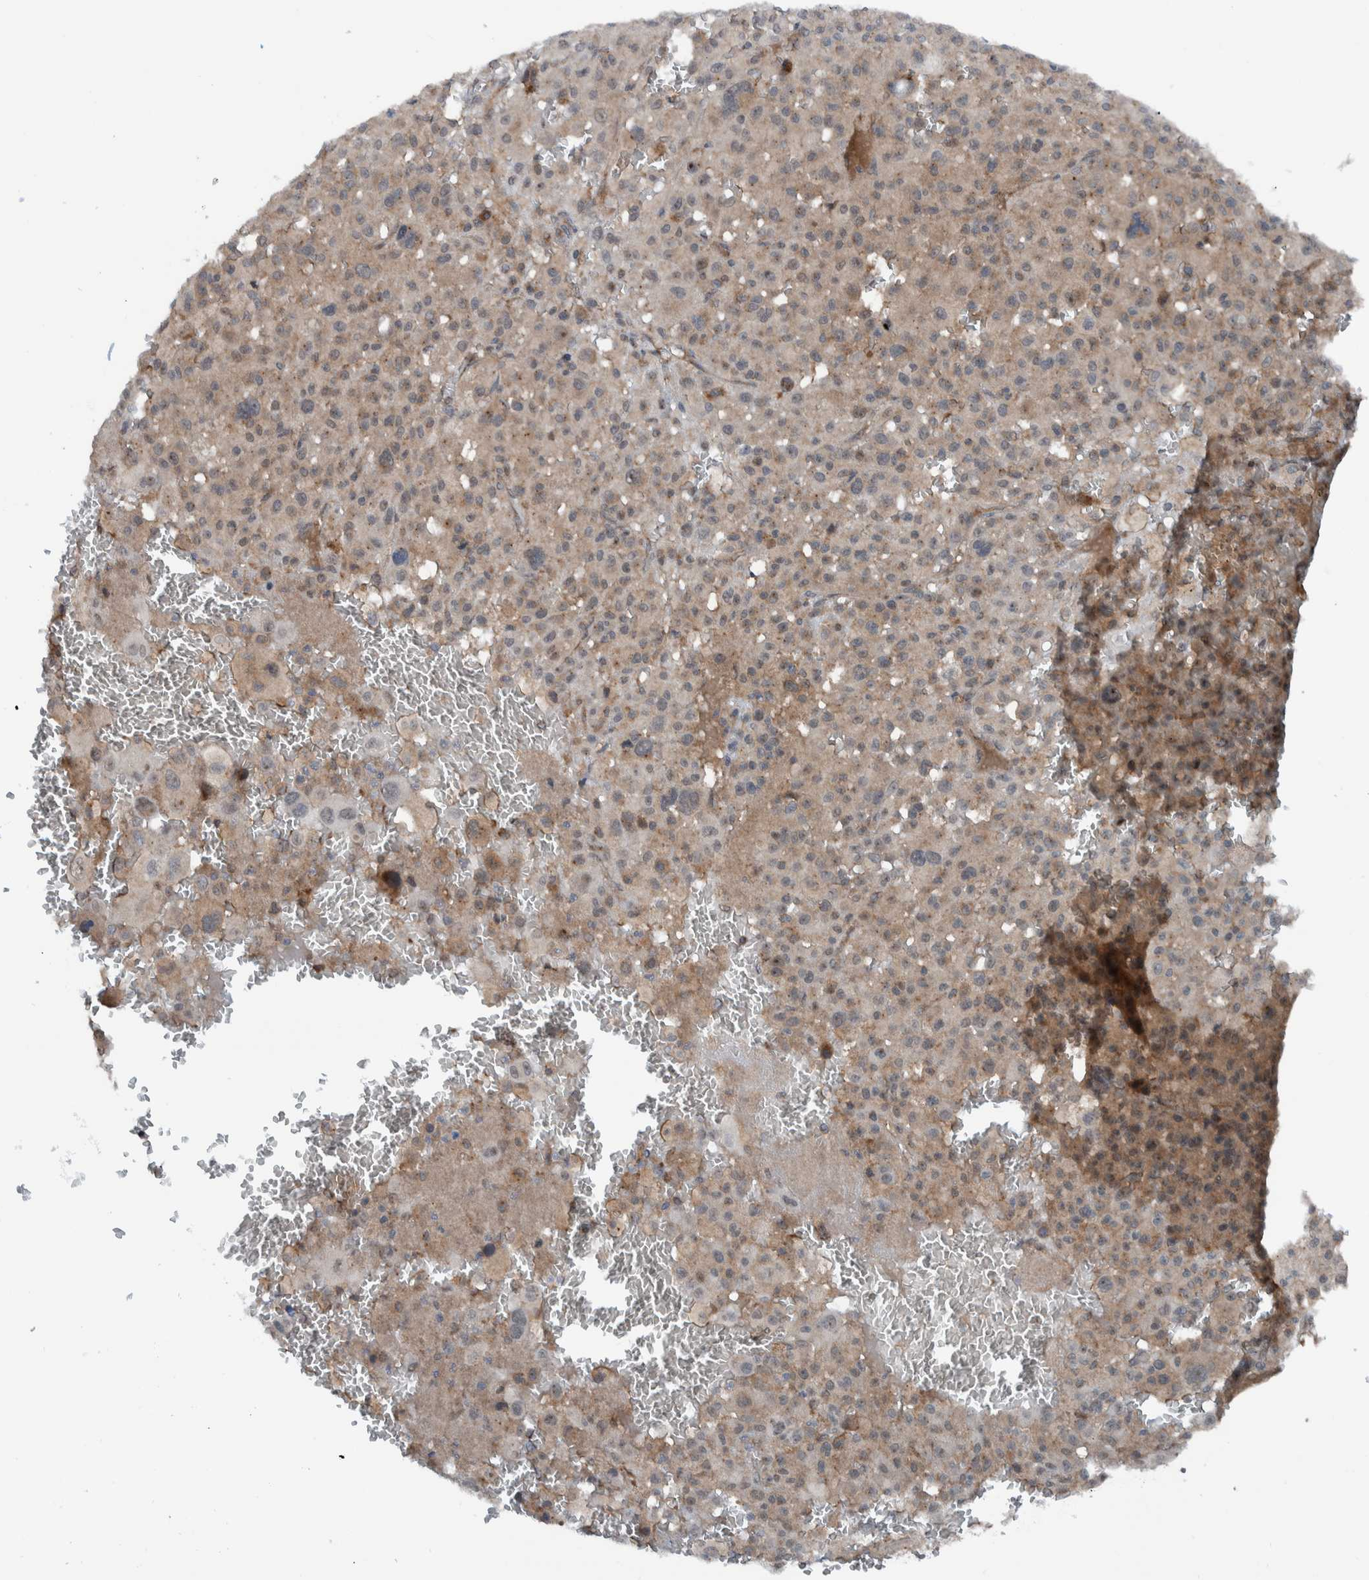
{"staining": {"intensity": "weak", "quantity": ">75%", "location": "cytoplasmic/membranous"}, "tissue": "melanoma", "cell_type": "Tumor cells", "image_type": "cancer", "snomed": [{"axis": "morphology", "description": "Malignant melanoma, Metastatic site"}, {"axis": "topography", "description": "Skin"}], "caption": "This photomicrograph exhibits malignant melanoma (metastatic site) stained with immunohistochemistry to label a protein in brown. The cytoplasmic/membranous of tumor cells show weak positivity for the protein. Nuclei are counter-stained blue.", "gene": "CUEDC1", "patient": {"sex": "female", "age": 74}}